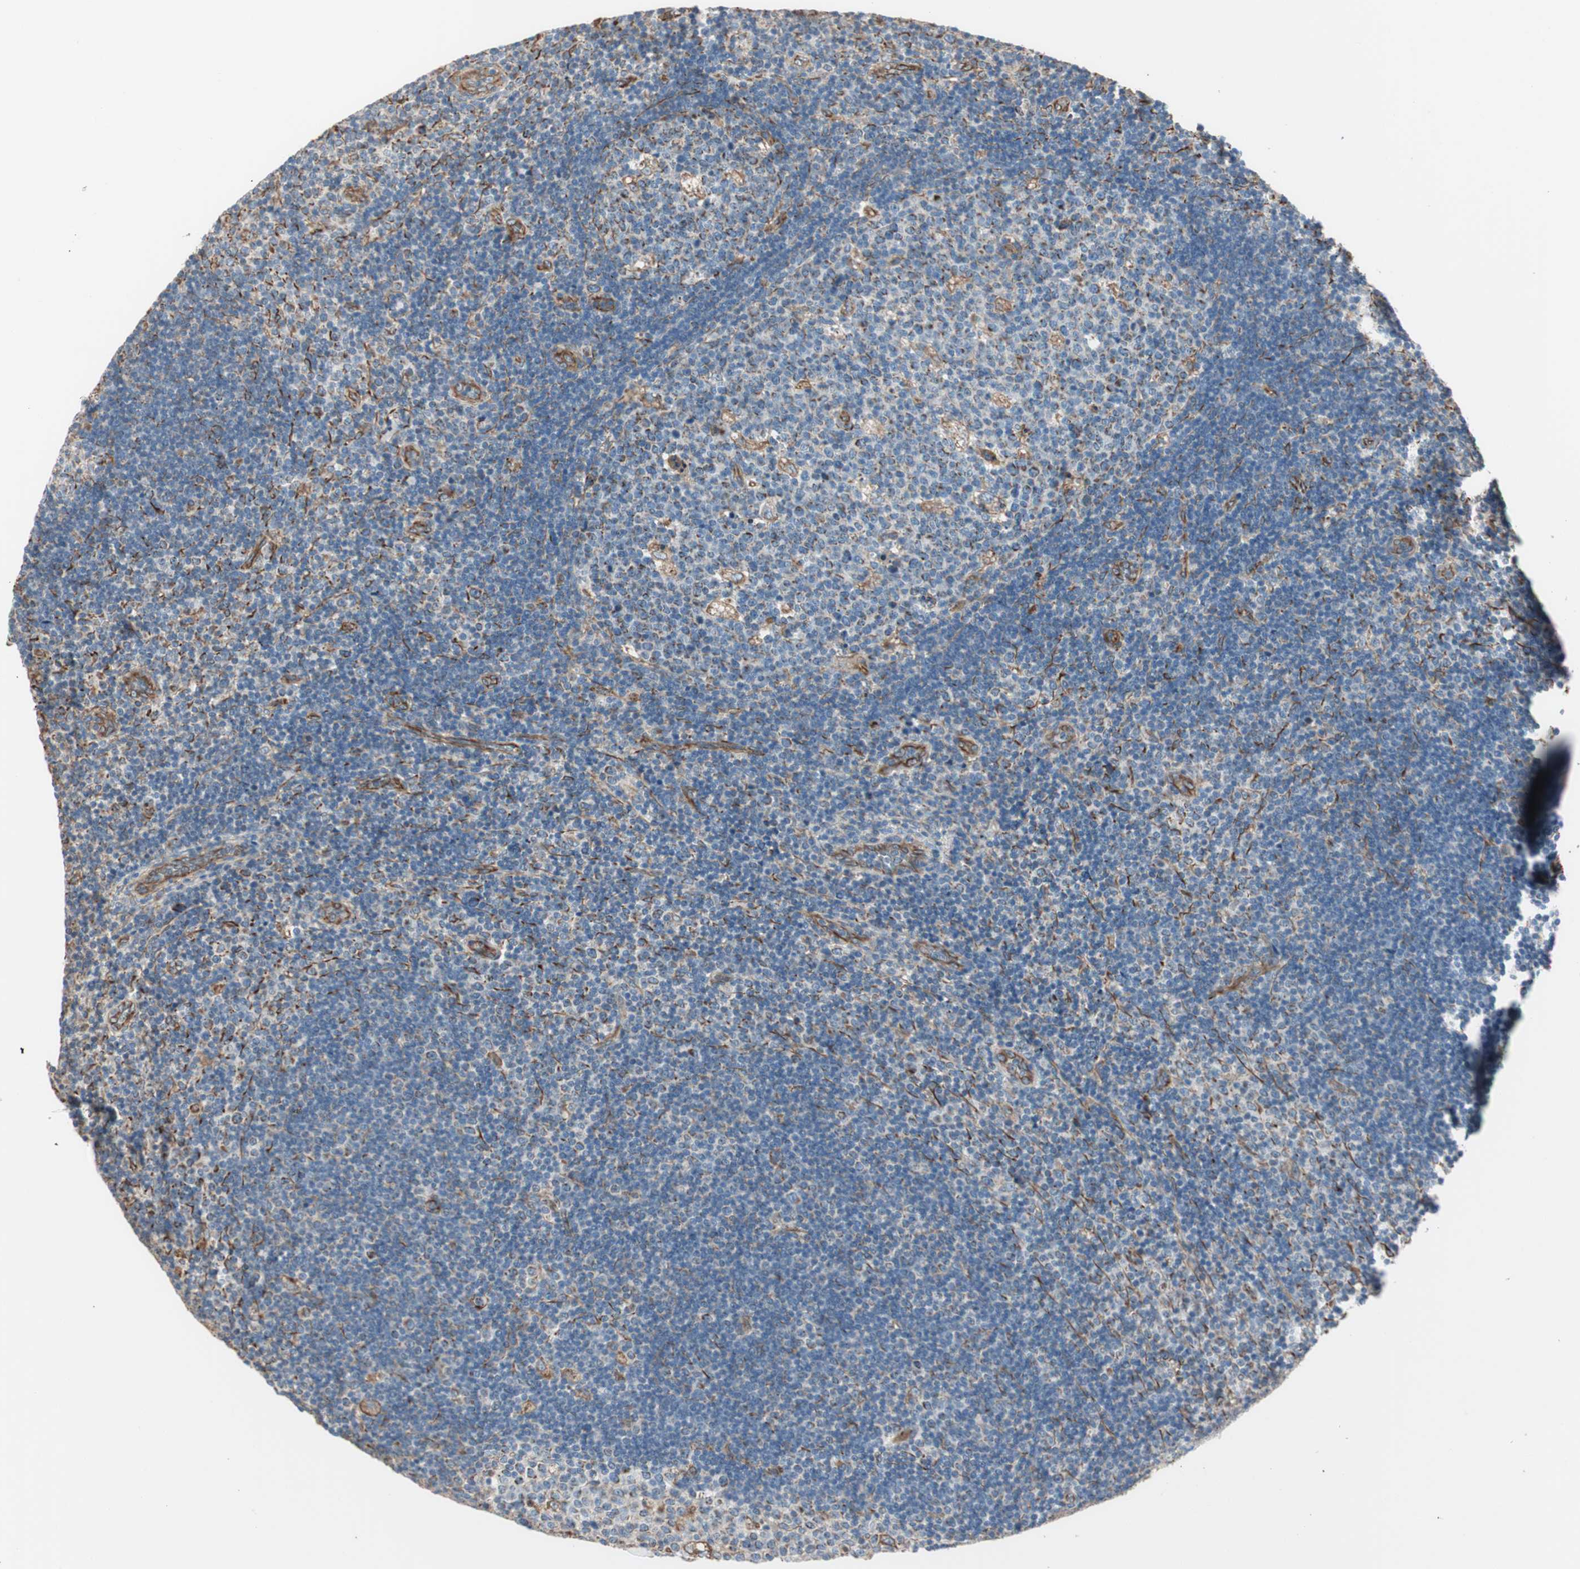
{"staining": {"intensity": "weak", "quantity": "<25%", "location": "cytoplasmic/membranous"}, "tissue": "lymph node", "cell_type": "Germinal center cells", "image_type": "normal", "snomed": [{"axis": "morphology", "description": "Normal tissue, NOS"}, {"axis": "topography", "description": "Lymph node"}, {"axis": "topography", "description": "Salivary gland"}], "caption": "Normal lymph node was stained to show a protein in brown. There is no significant expression in germinal center cells. Nuclei are stained in blue.", "gene": "SRCIN1", "patient": {"sex": "male", "age": 8}}